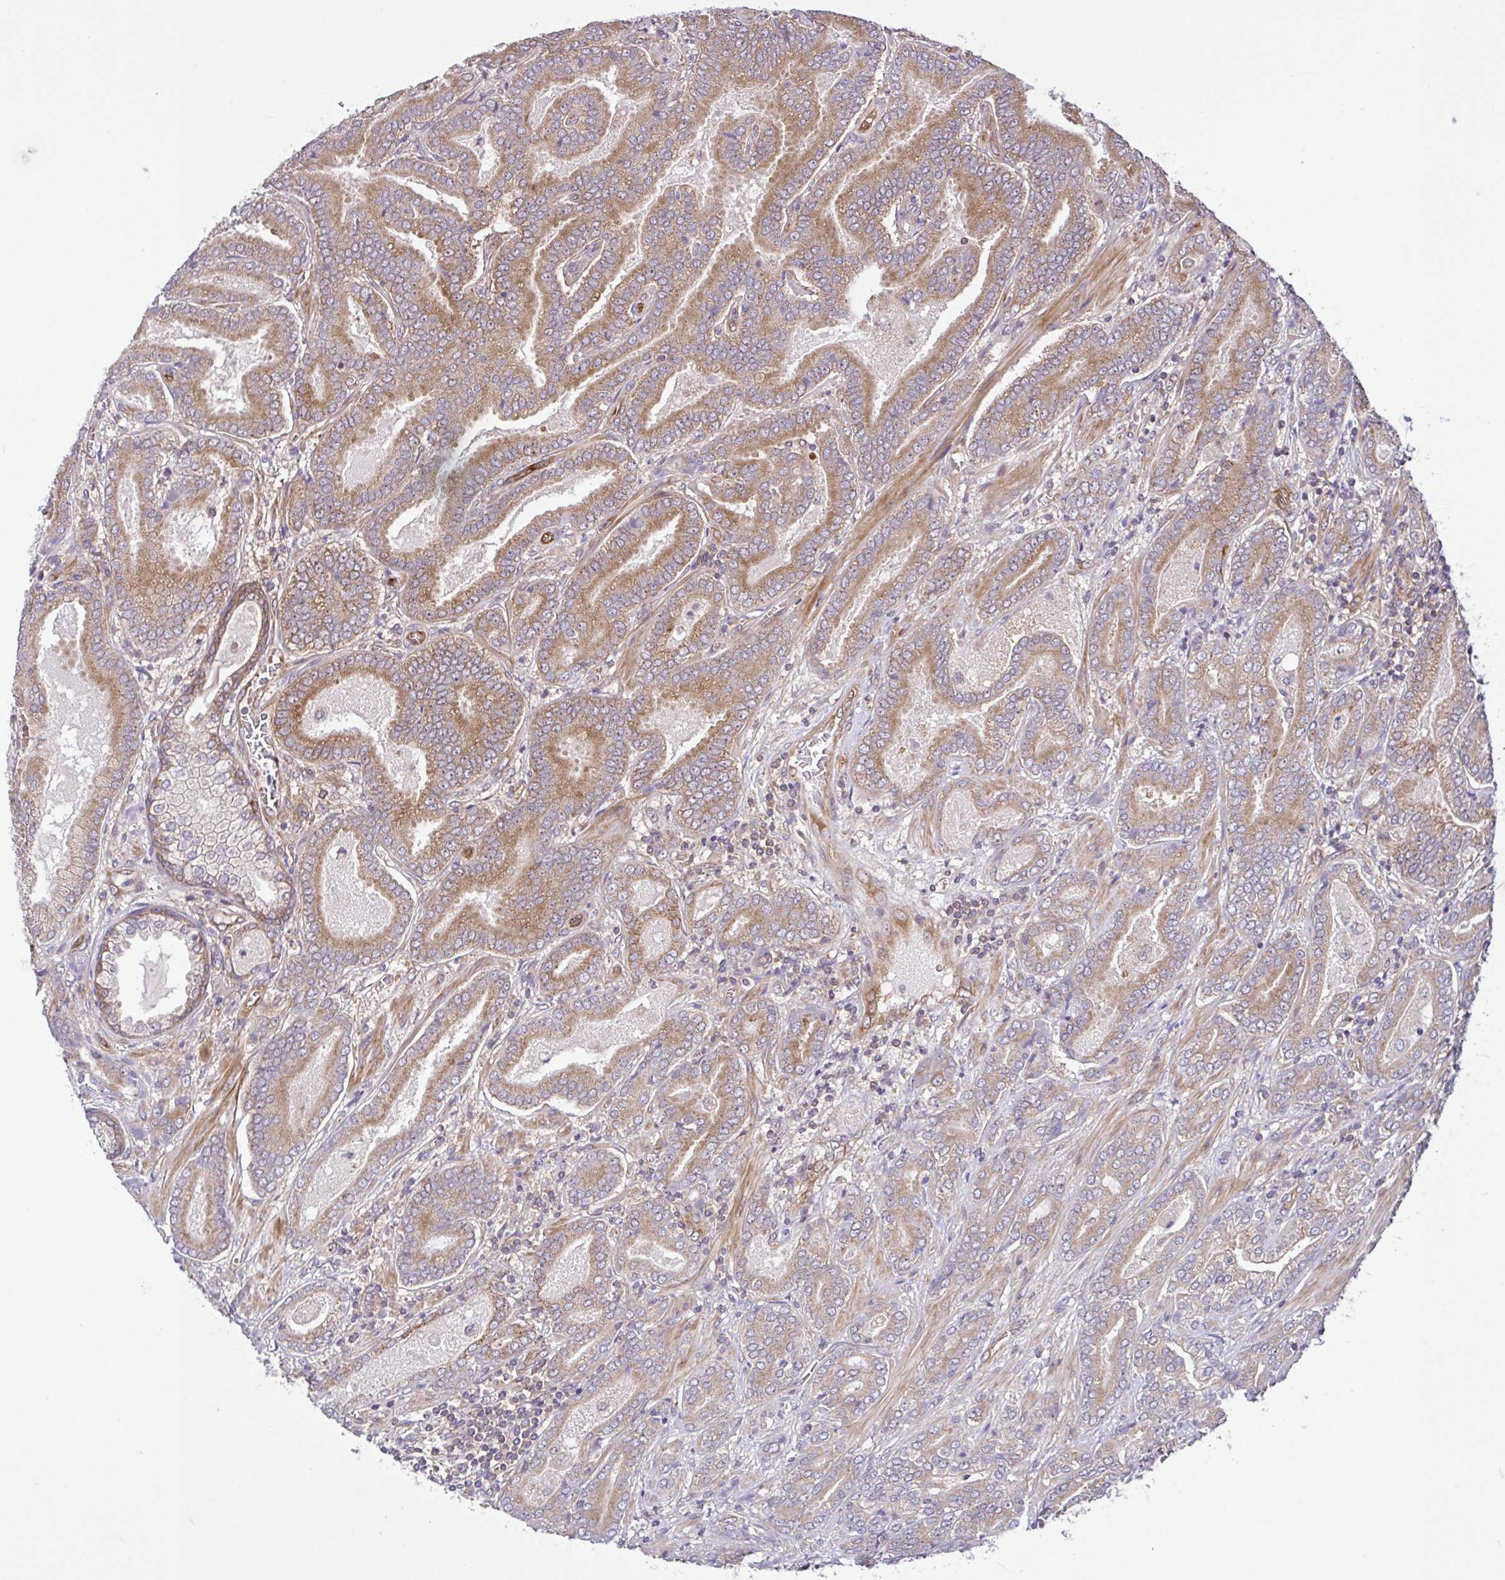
{"staining": {"intensity": "moderate", "quantity": ">75%", "location": "cytoplasmic/membranous"}, "tissue": "prostate cancer", "cell_type": "Tumor cells", "image_type": "cancer", "snomed": [{"axis": "morphology", "description": "Adenocarcinoma, High grade"}, {"axis": "topography", "description": "Prostate"}], "caption": "Brown immunohistochemical staining in prostate high-grade adenocarcinoma exhibits moderate cytoplasmic/membranous positivity in approximately >75% of tumor cells. The staining is performed using DAB brown chromogen to label protein expression. The nuclei are counter-stained blue using hematoxylin.", "gene": "NTPCR", "patient": {"sex": "male", "age": 62}}